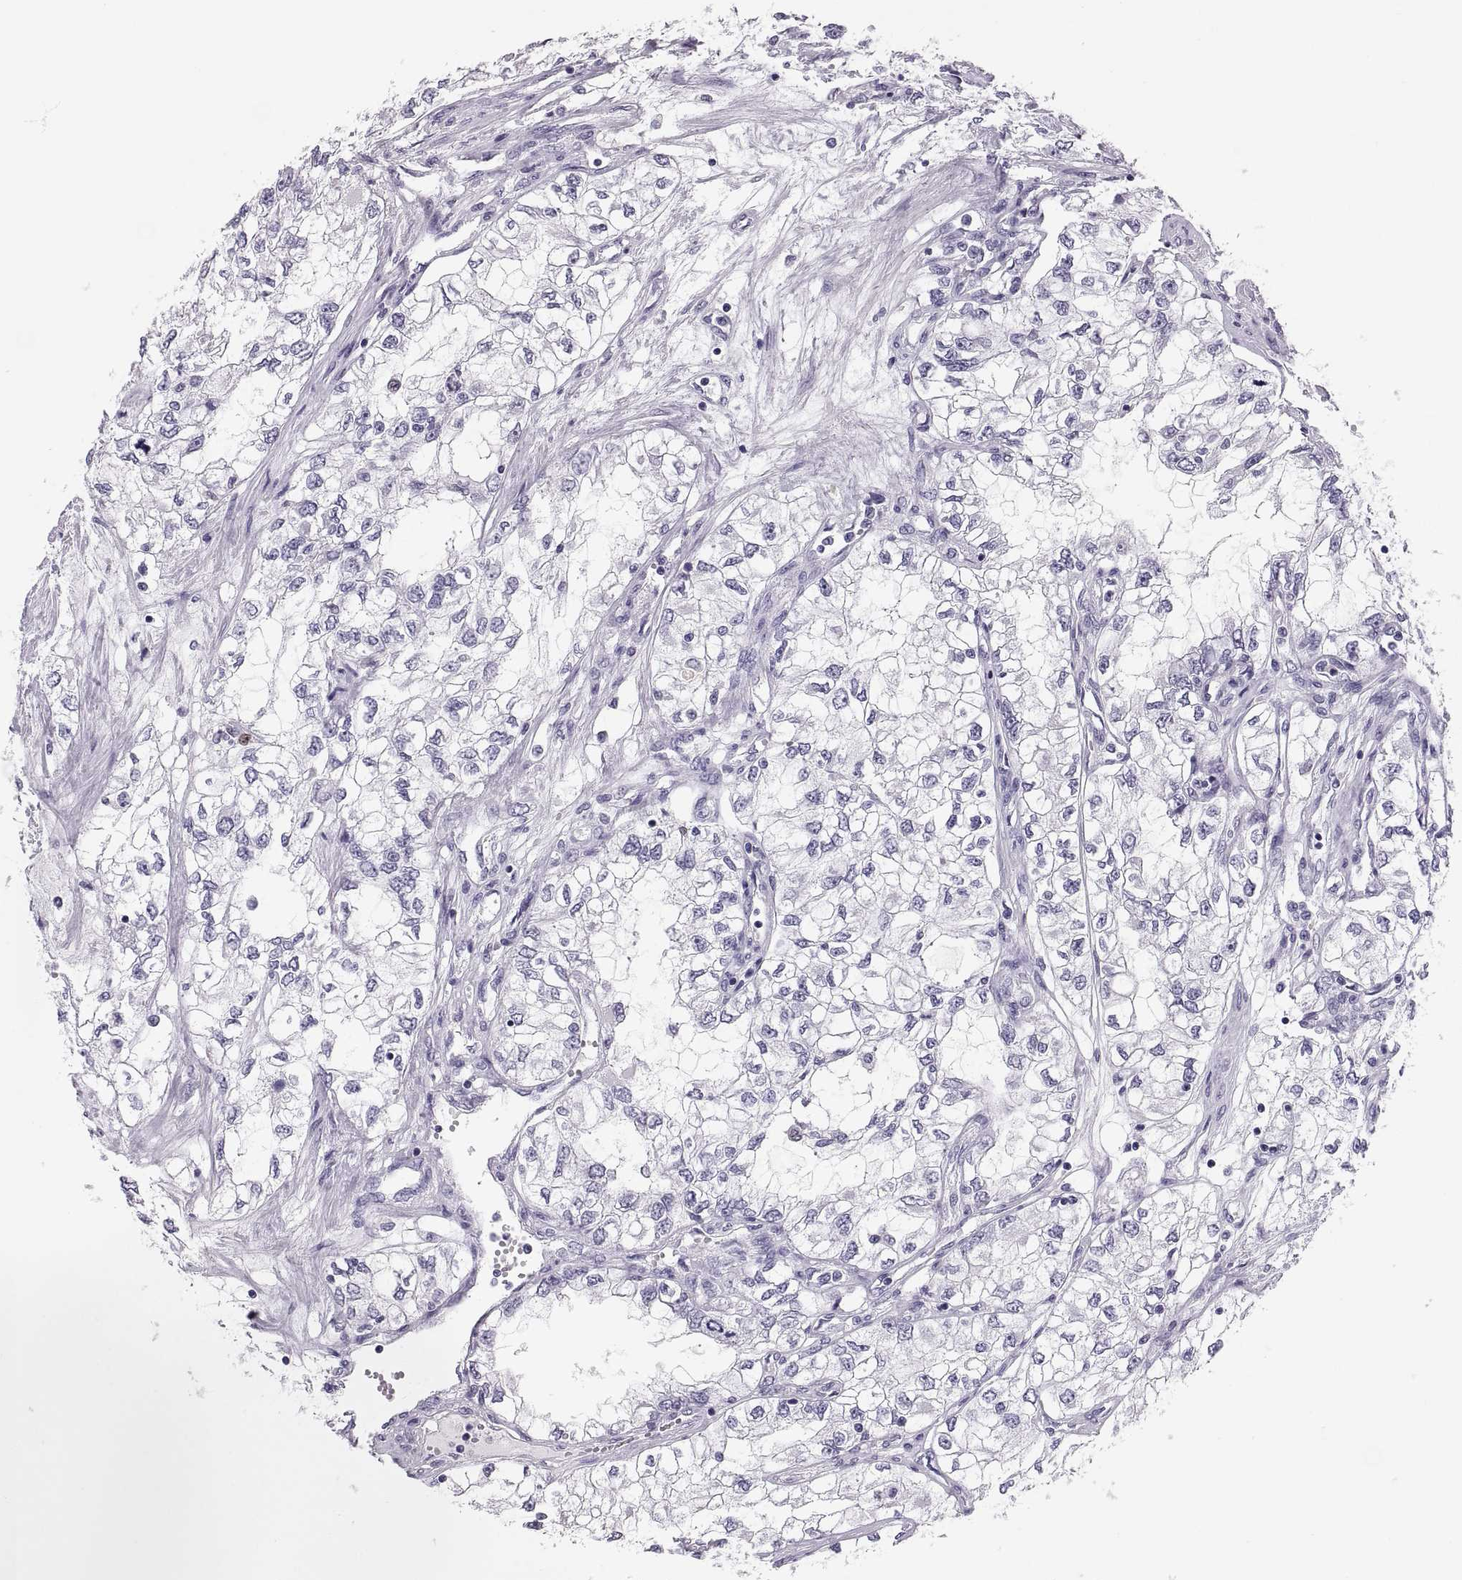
{"staining": {"intensity": "negative", "quantity": "none", "location": "none"}, "tissue": "renal cancer", "cell_type": "Tumor cells", "image_type": "cancer", "snomed": [{"axis": "morphology", "description": "Adenocarcinoma, NOS"}, {"axis": "topography", "description": "Kidney"}], "caption": "Tumor cells are negative for brown protein staining in renal cancer (adenocarcinoma). (DAB immunohistochemistry (IHC) visualized using brightfield microscopy, high magnification).", "gene": "QRICH2", "patient": {"sex": "female", "age": 59}}